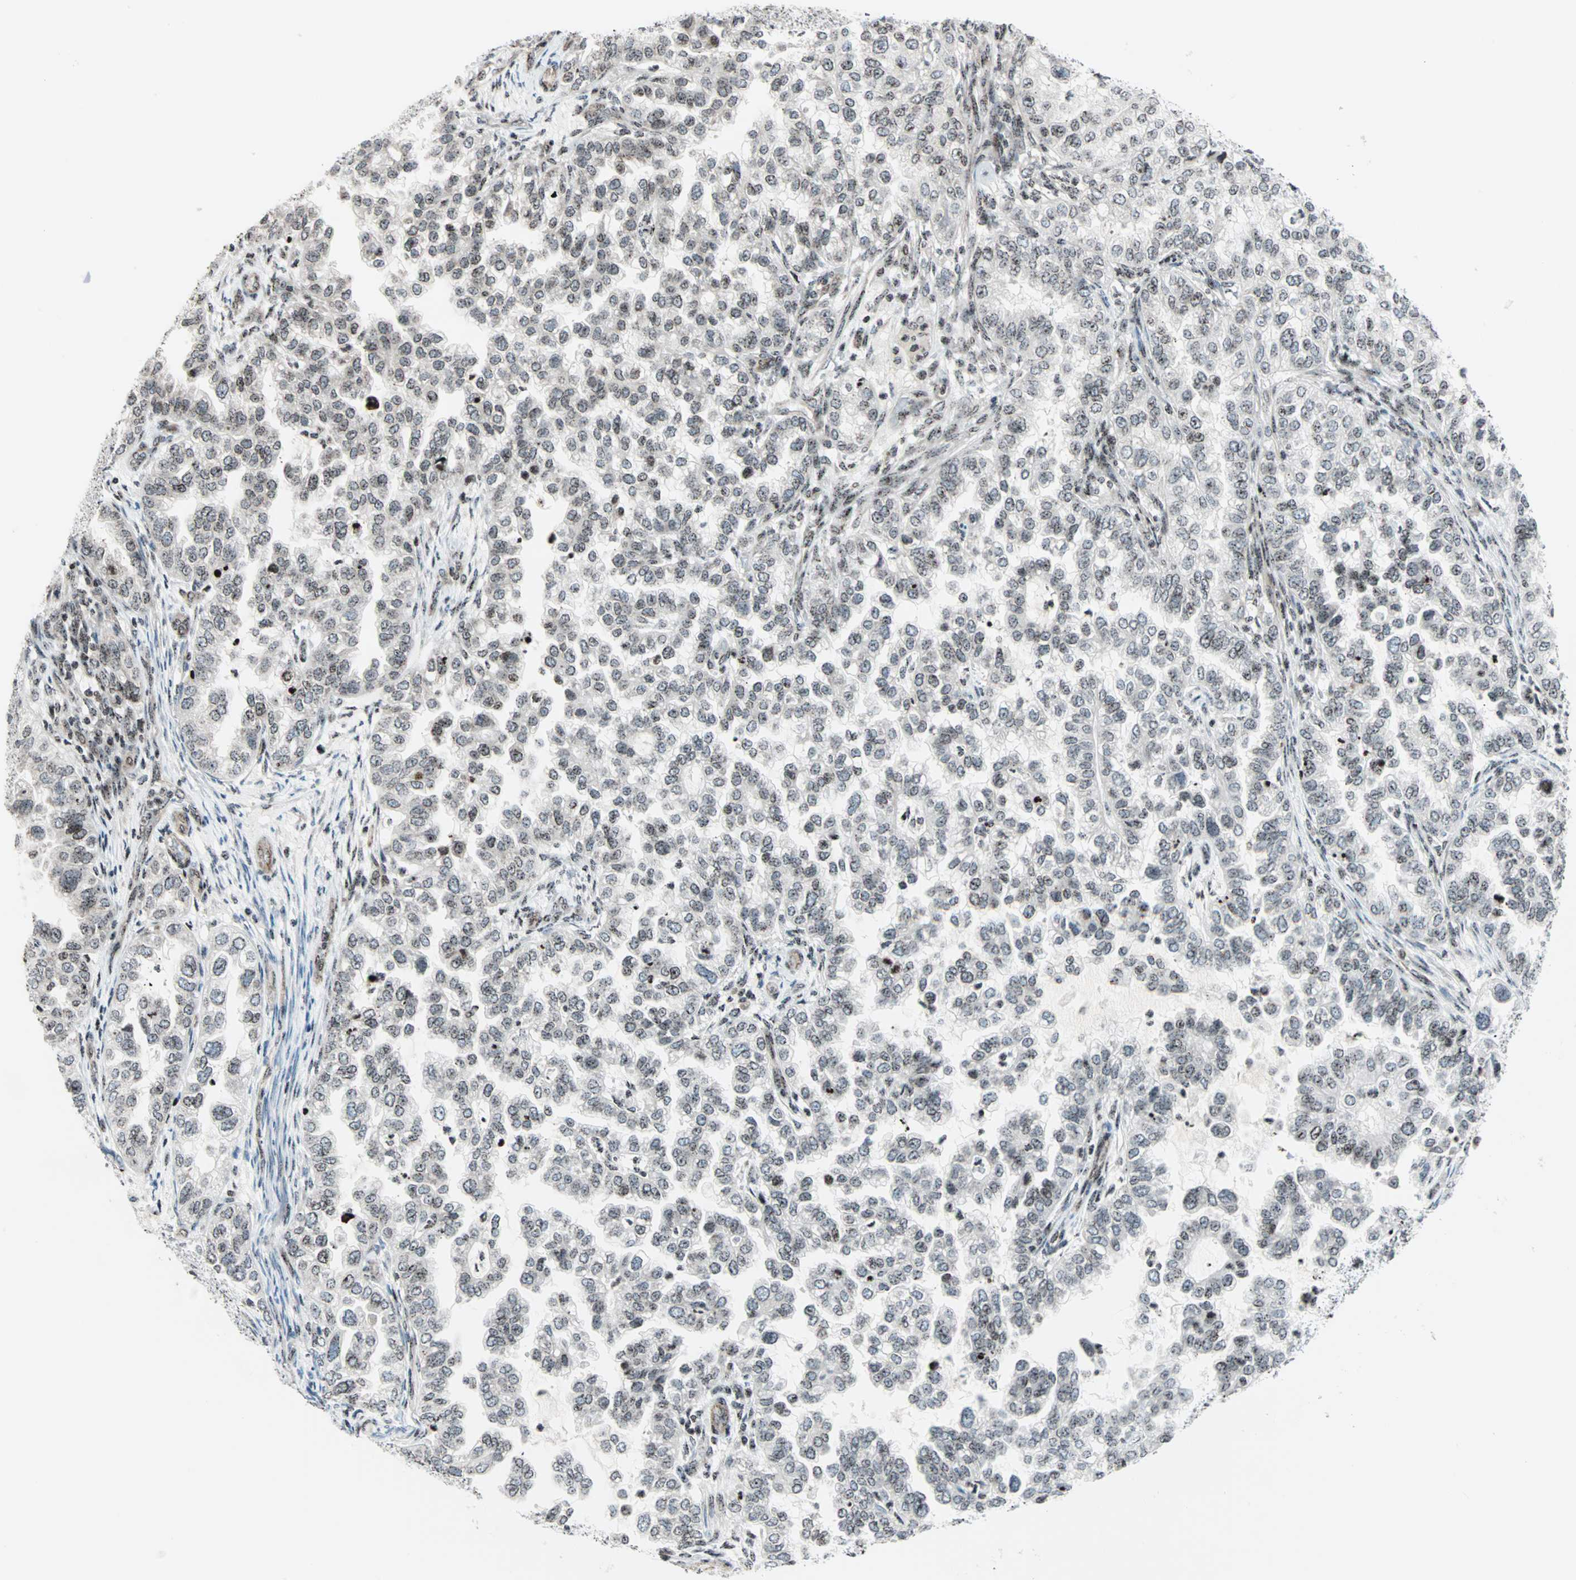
{"staining": {"intensity": "weak", "quantity": ">75%", "location": "nuclear"}, "tissue": "endometrial cancer", "cell_type": "Tumor cells", "image_type": "cancer", "snomed": [{"axis": "morphology", "description": "Adenocarcinoma, NOS"}, {"axis": "topography", "description": "Endometrium"}], "caption": "This photomicrograph demonstrates adenocarcinoma (endometrial) stained with IHC to label a protein in brown. The nuclear of tumor cells show weak positivity for the protein. Nuclei are counter-stained blue.", "gene": "CENPA", "patient": {"sex": "female", "age": 85}}